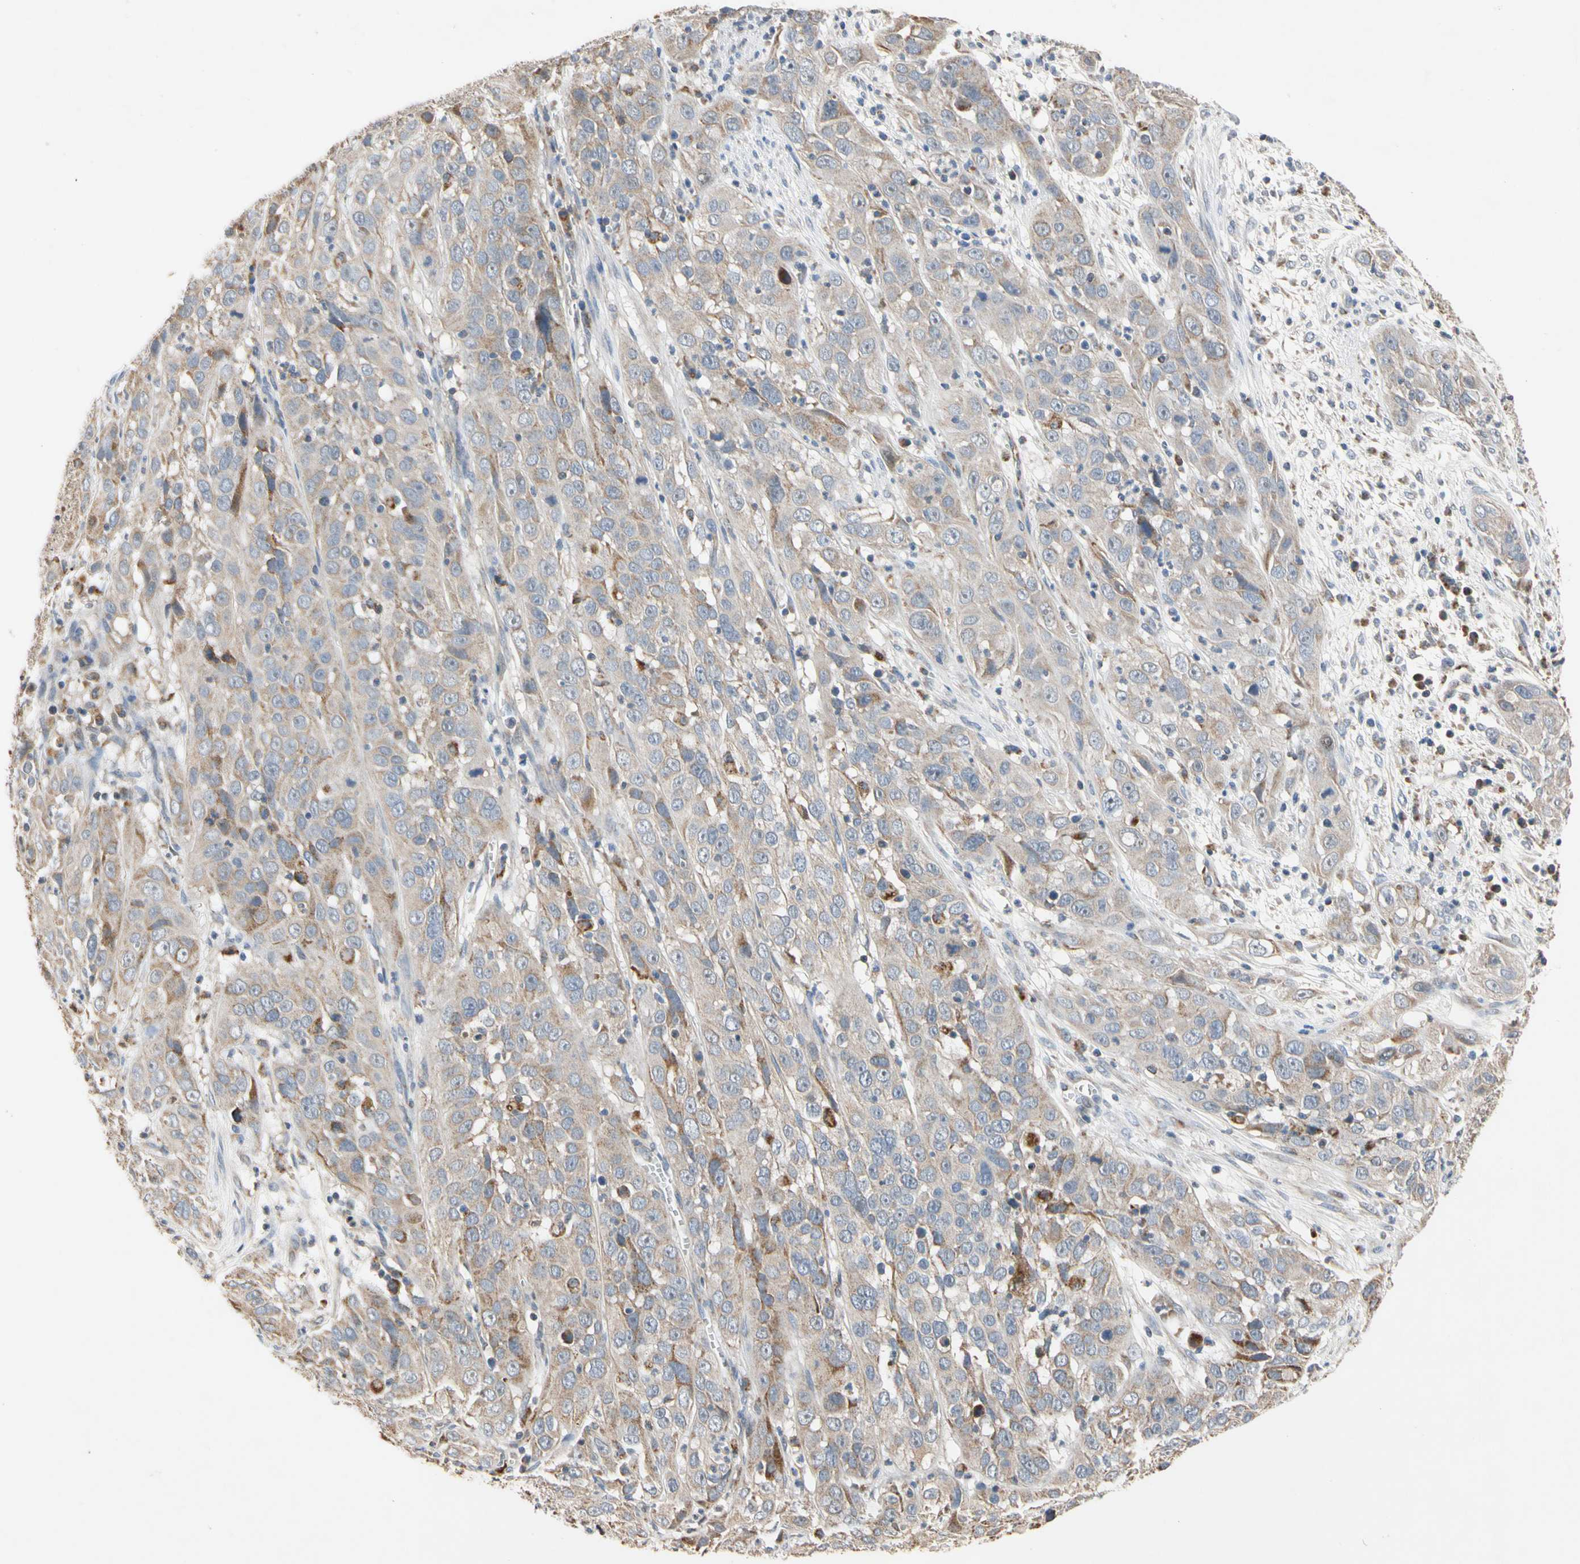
{"staining": {"intensity": "weak", "quantity": ">75%", "location": "cytoplasmic/membranous"}, "tissue": "cervical cancer", "cell_type": "Tumor cells", "image_type": "cancer", "snomed": [{"axis": "morphology", "description": "Squamous cell carcinoma, NOS"}, {"axis": "topography", "description": "Cervix"}], "caption": "Brown immunohistochemical staining in cervical squamous cell carcinoma reveals weak cytoplasmic/membranous positivity in approximately >75% of tumor cells. (Stains: DAB (3,3'-diaminobenzidine) in brown, nuclei in blue, Microscopy: brightfield microscopy at high magnification).", "gene": "GPD2", "patient": {"sex": "female", "age": 32}}